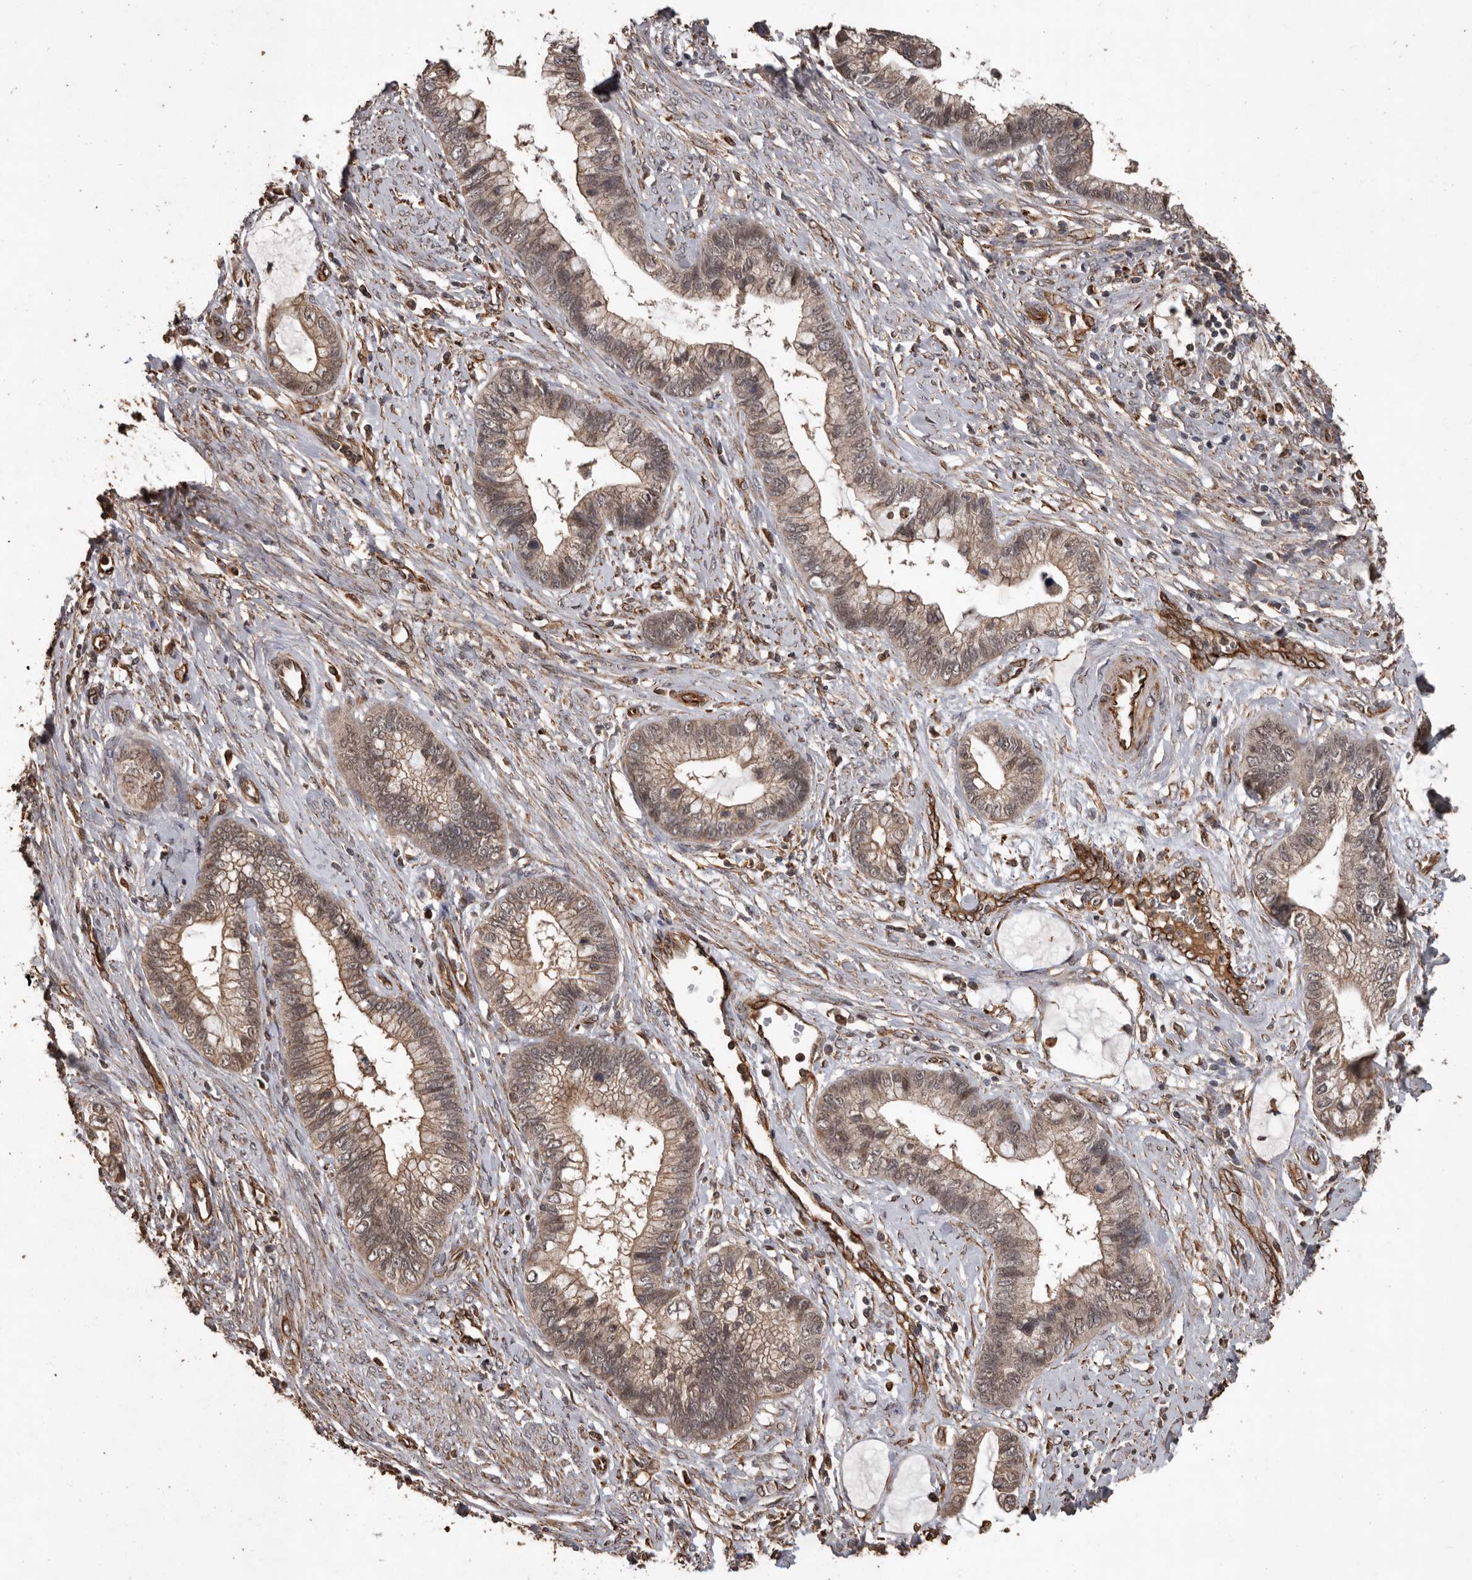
{"staining": {"intensity": "moderate", "quantity": ">75%", "location": "cytoplasmic/membranous,nuclear"}, "tissue": "cervical cancer", "cell_type": "Tumor cells", "image_type": "cancer", "snomed": [{"axis": "morphology", "description": "Adenocarcinoma, NOS"}, {"axis": "topography", "description": "Cervix"}], "caption": "DAB (3,3'-diaminobenzidine) immunohistochemical staining of human cervical cancer (adenocarcinoma) displays moderate cytoplasmic/membranous and nuclear protein expression in about >75% of tumor cells.", "gene": "BRAT1", "patient": {"sex": "female", "age": 44}}